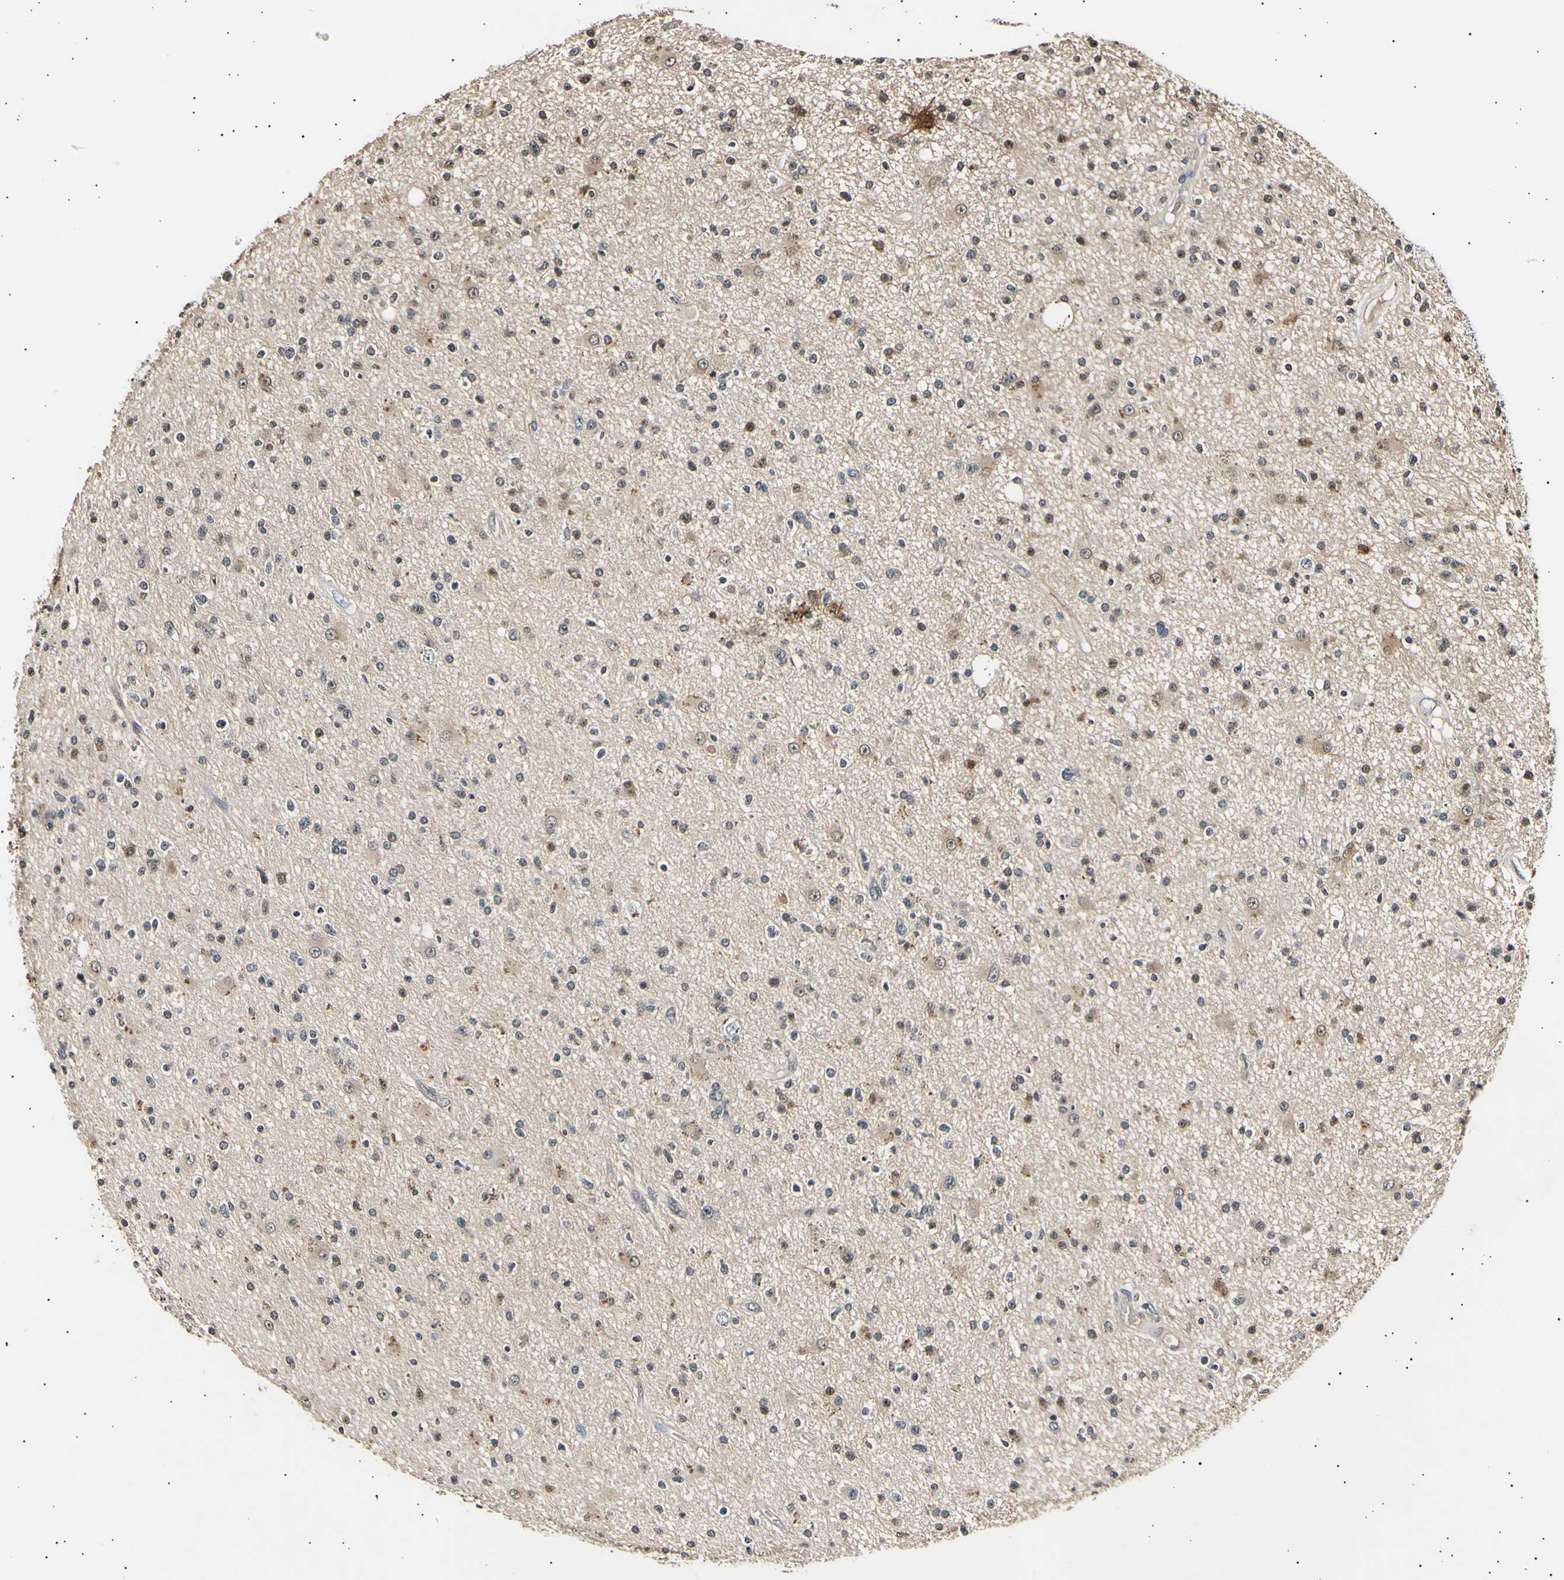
{"staining": {"intensity": "weak", "quantity": "25%-75%", "location": "cytoplasmic/membranous"}, "tissue": "glioma", "cell_type": "Tumor cells", "image_type": "cancer", "snomed": [{"axis": "morphology", "description": "Glioma, malignant, High grade"}, {"axis": "topography", "description": "Brain"}], "caption": "About 25%-75% of tumor cells in human malignant glioma (high-grade) exhibit weak cytoplasmic/membranous protein staining as visualized by brown immunohistochemical staining.", "gene": "AK1", "patient": {"sex": "male", "age": 33}}